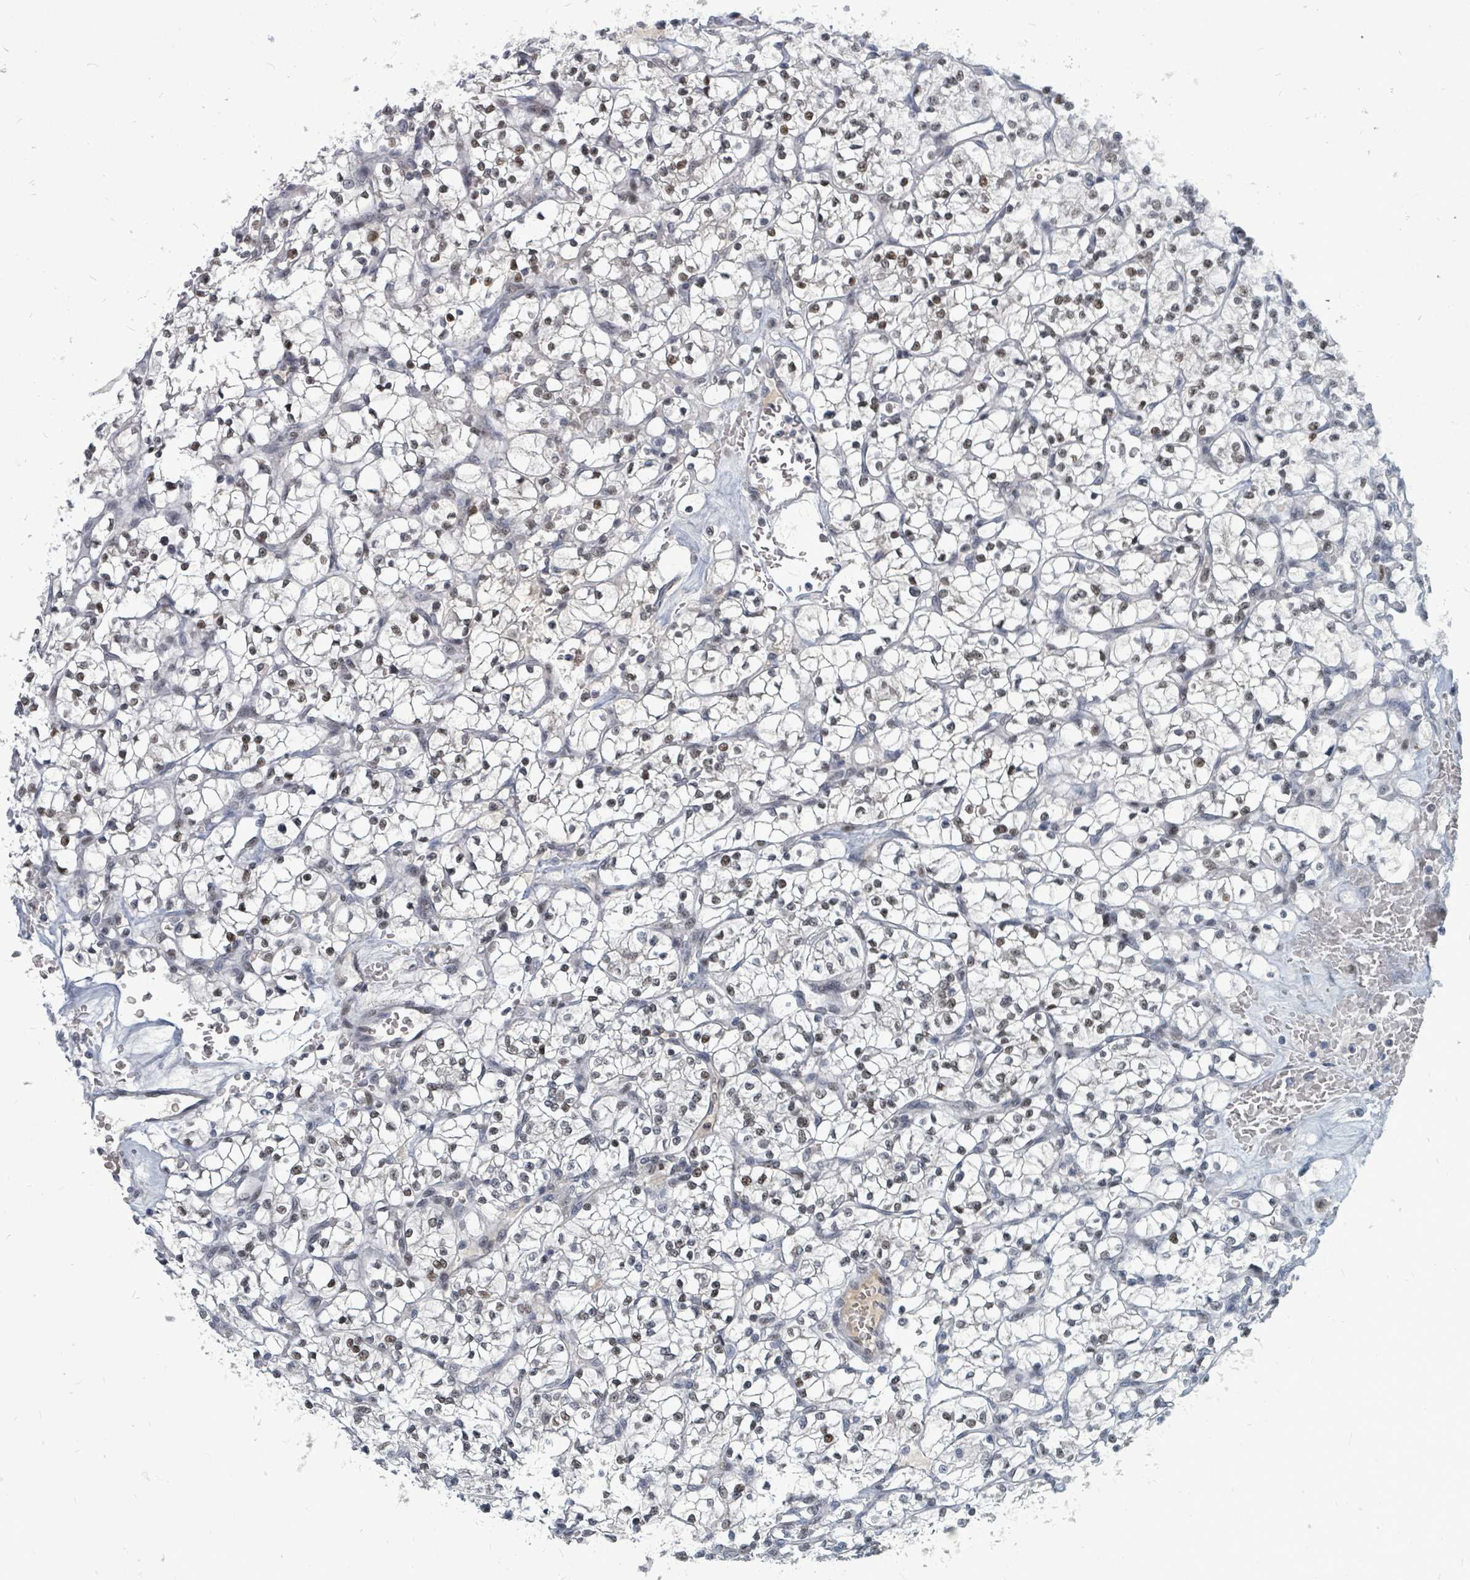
{"staining": {"intensity": "weak", "quantity": "25%-75%", "location": "nuclear"}, "tissue": "renal cancer", "cell_type": "Tumor cells", "image_type": "cancer", "snomed": [{"axis": "morphology", "description": "Adenocarcinoma, NOS"}, {"axis": "topography", "description": "Kidney"}], "caption": "A brown stain highlights weak nuclear positivity of a protein in human renal cancer tumor cells. Using DAB (brown) and hematoxylin (blue) stains, captured at high magnification using brightfield microscopy.", "gene": "UCK1", "patient": {"sex": "female", "age": 64}}